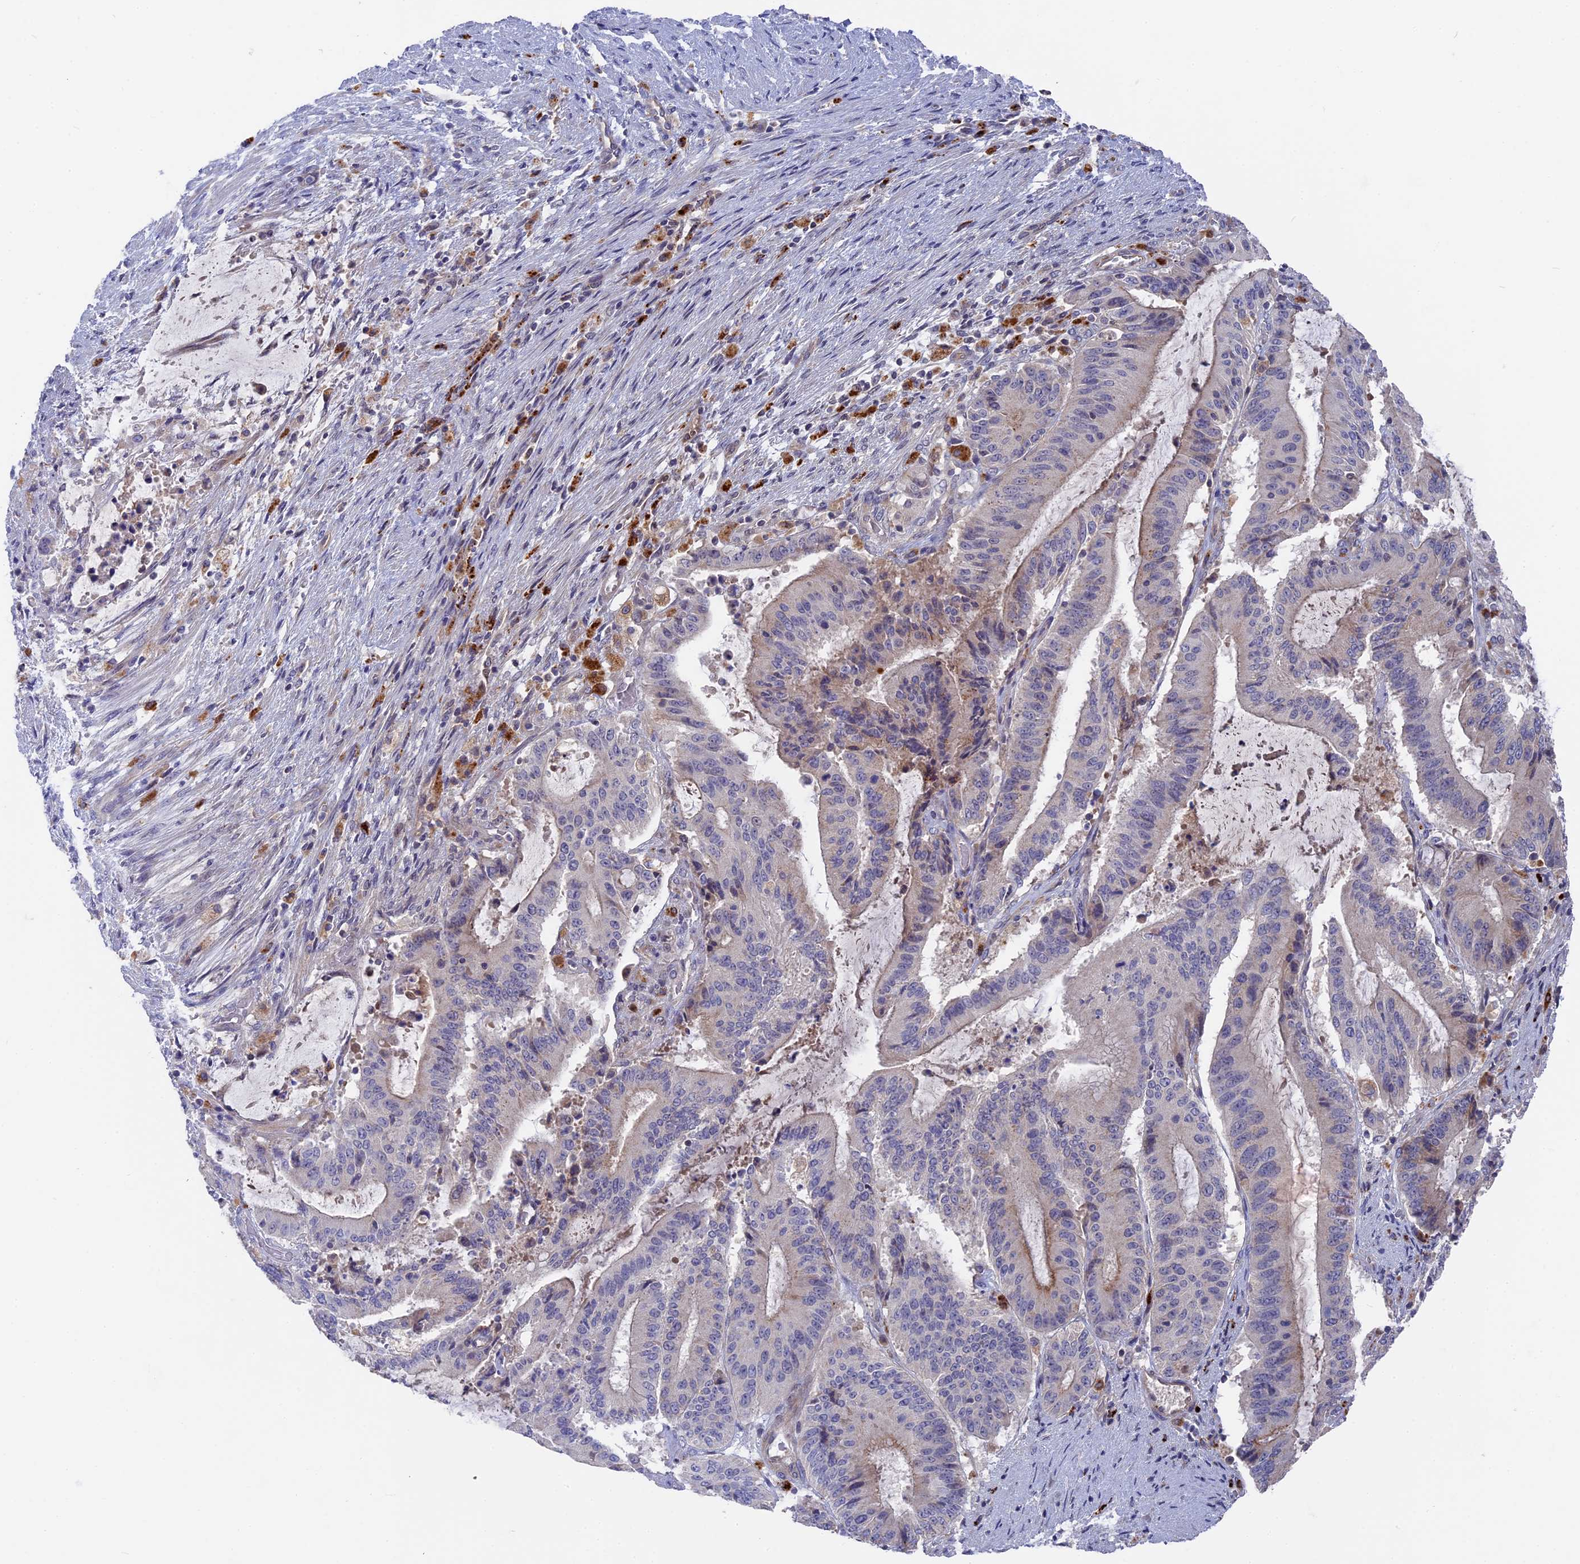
{"staining": {"intensity": "negative", "quantity": "none", "location": "none"}, "tissue": "liver cancer", "cell_type": "Tumor cells", "image_type": "cancer", "snomed": [{"axis": "morphology", "description": "Normal tissue, NOS"}, {"axis": "morphology", "description": "Cholangiocarcinoma"}, {"axis": "topography", "description": "Liver"}, {"axis": "topography", "description": "Peripheral nerve tissue"}], "caption": "Histopathology image shows no protein expression in tumor cells of liver cancer (cholangiocarcinoma) tissue.", "gene": "TELO2", "patient": {"sex": "female", "age": 73}}